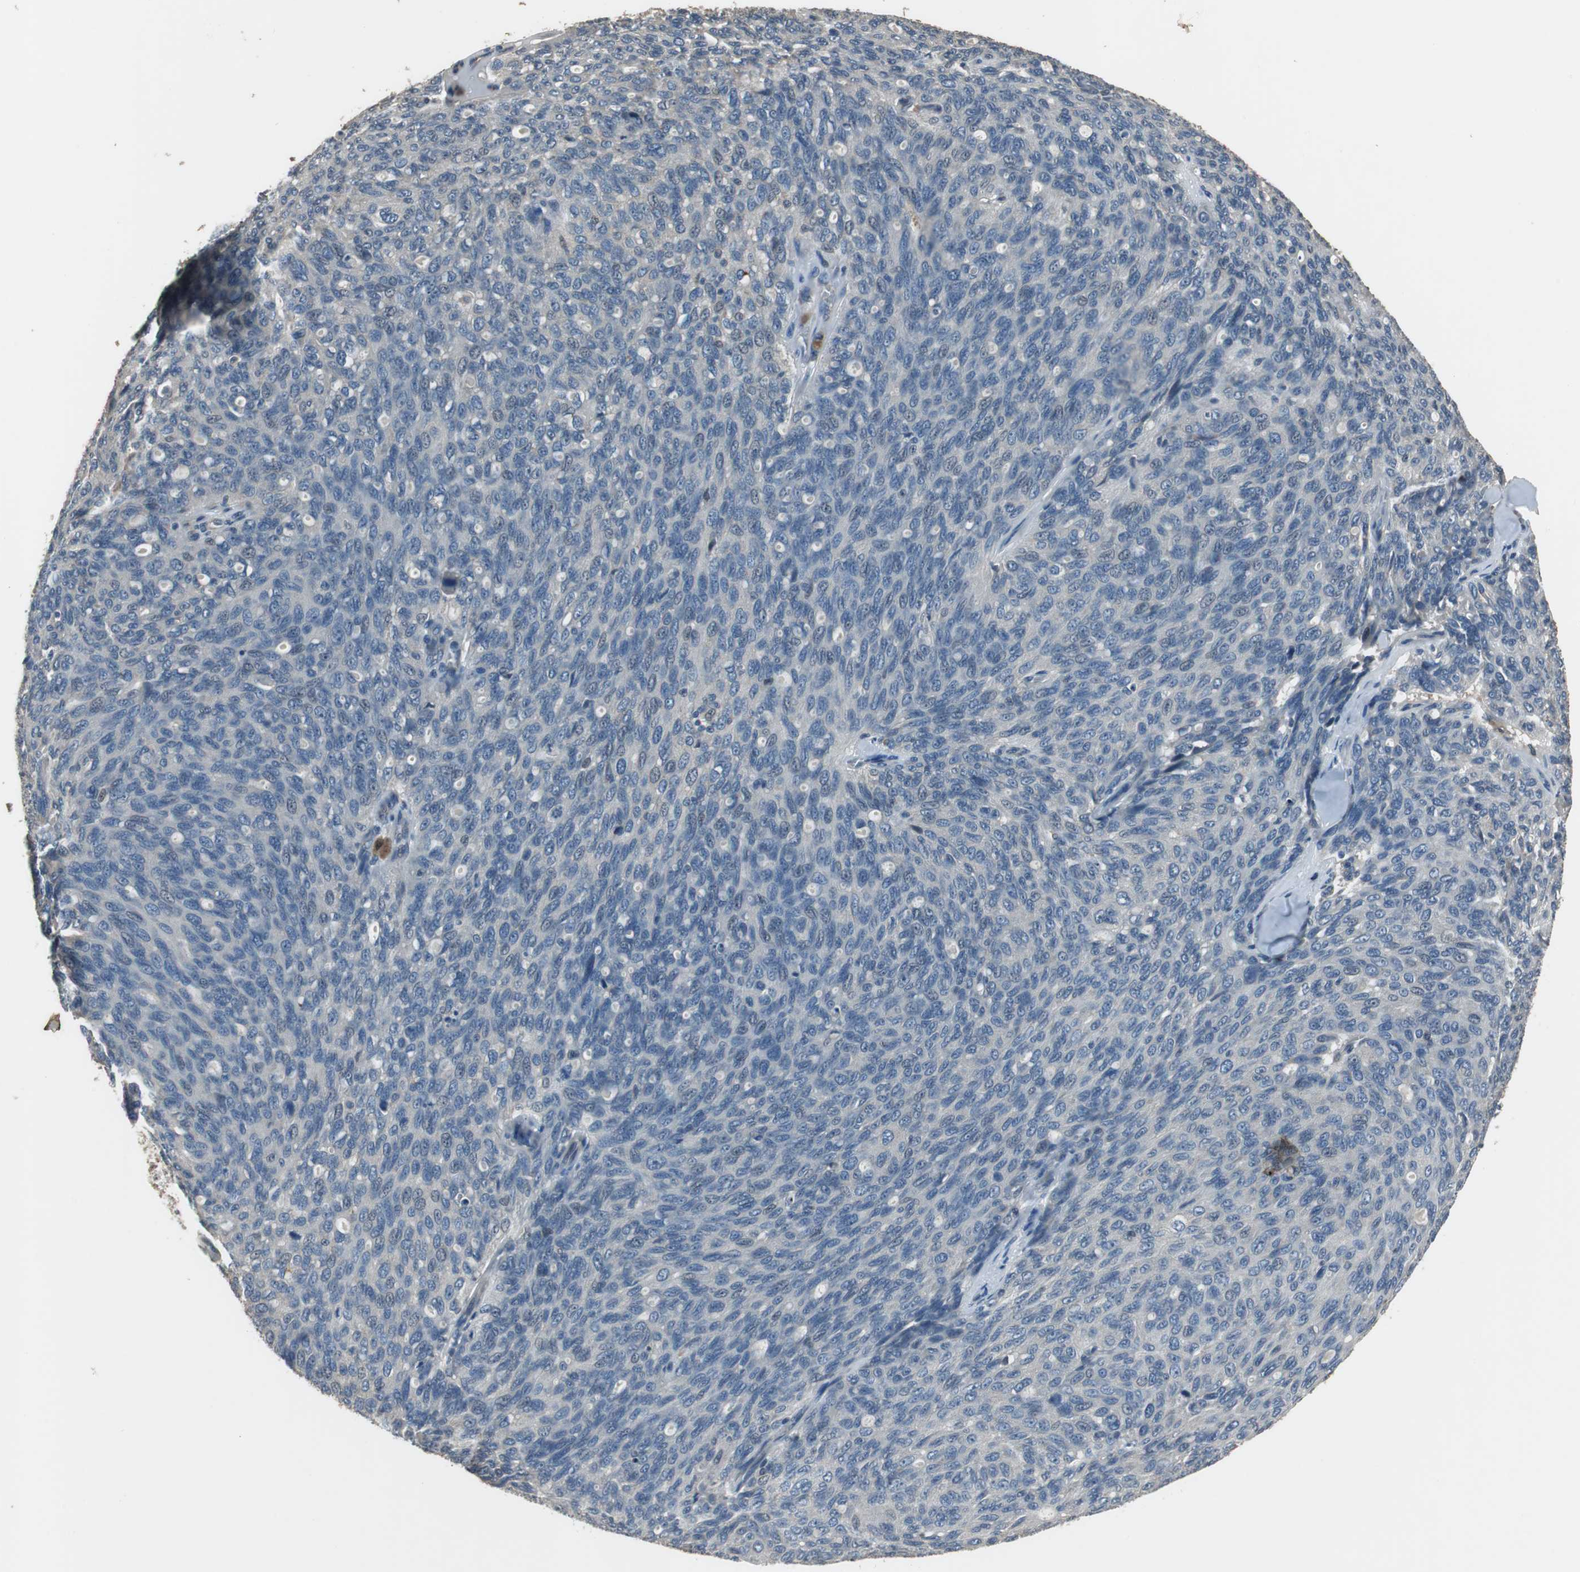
{"staining": {"intensity": "negative", "quantity": "none", "location": "none"}, "tissue": "ovarian cancer", "cell_type": "Tumor cells", "image_type": "cancer", "snomed": [{"axis": "morphology", "description": "Carcinoma, endometroid"}, {"axis": "topography", "description": "Ovary"}], "caption": "Immunohistochemical staining of ovarian cancer displays no significant staining in tumor cells. Nuclei are stained in blue.", "gene": "PI4KB", "patient": {"sex": "female", "age": 60}}